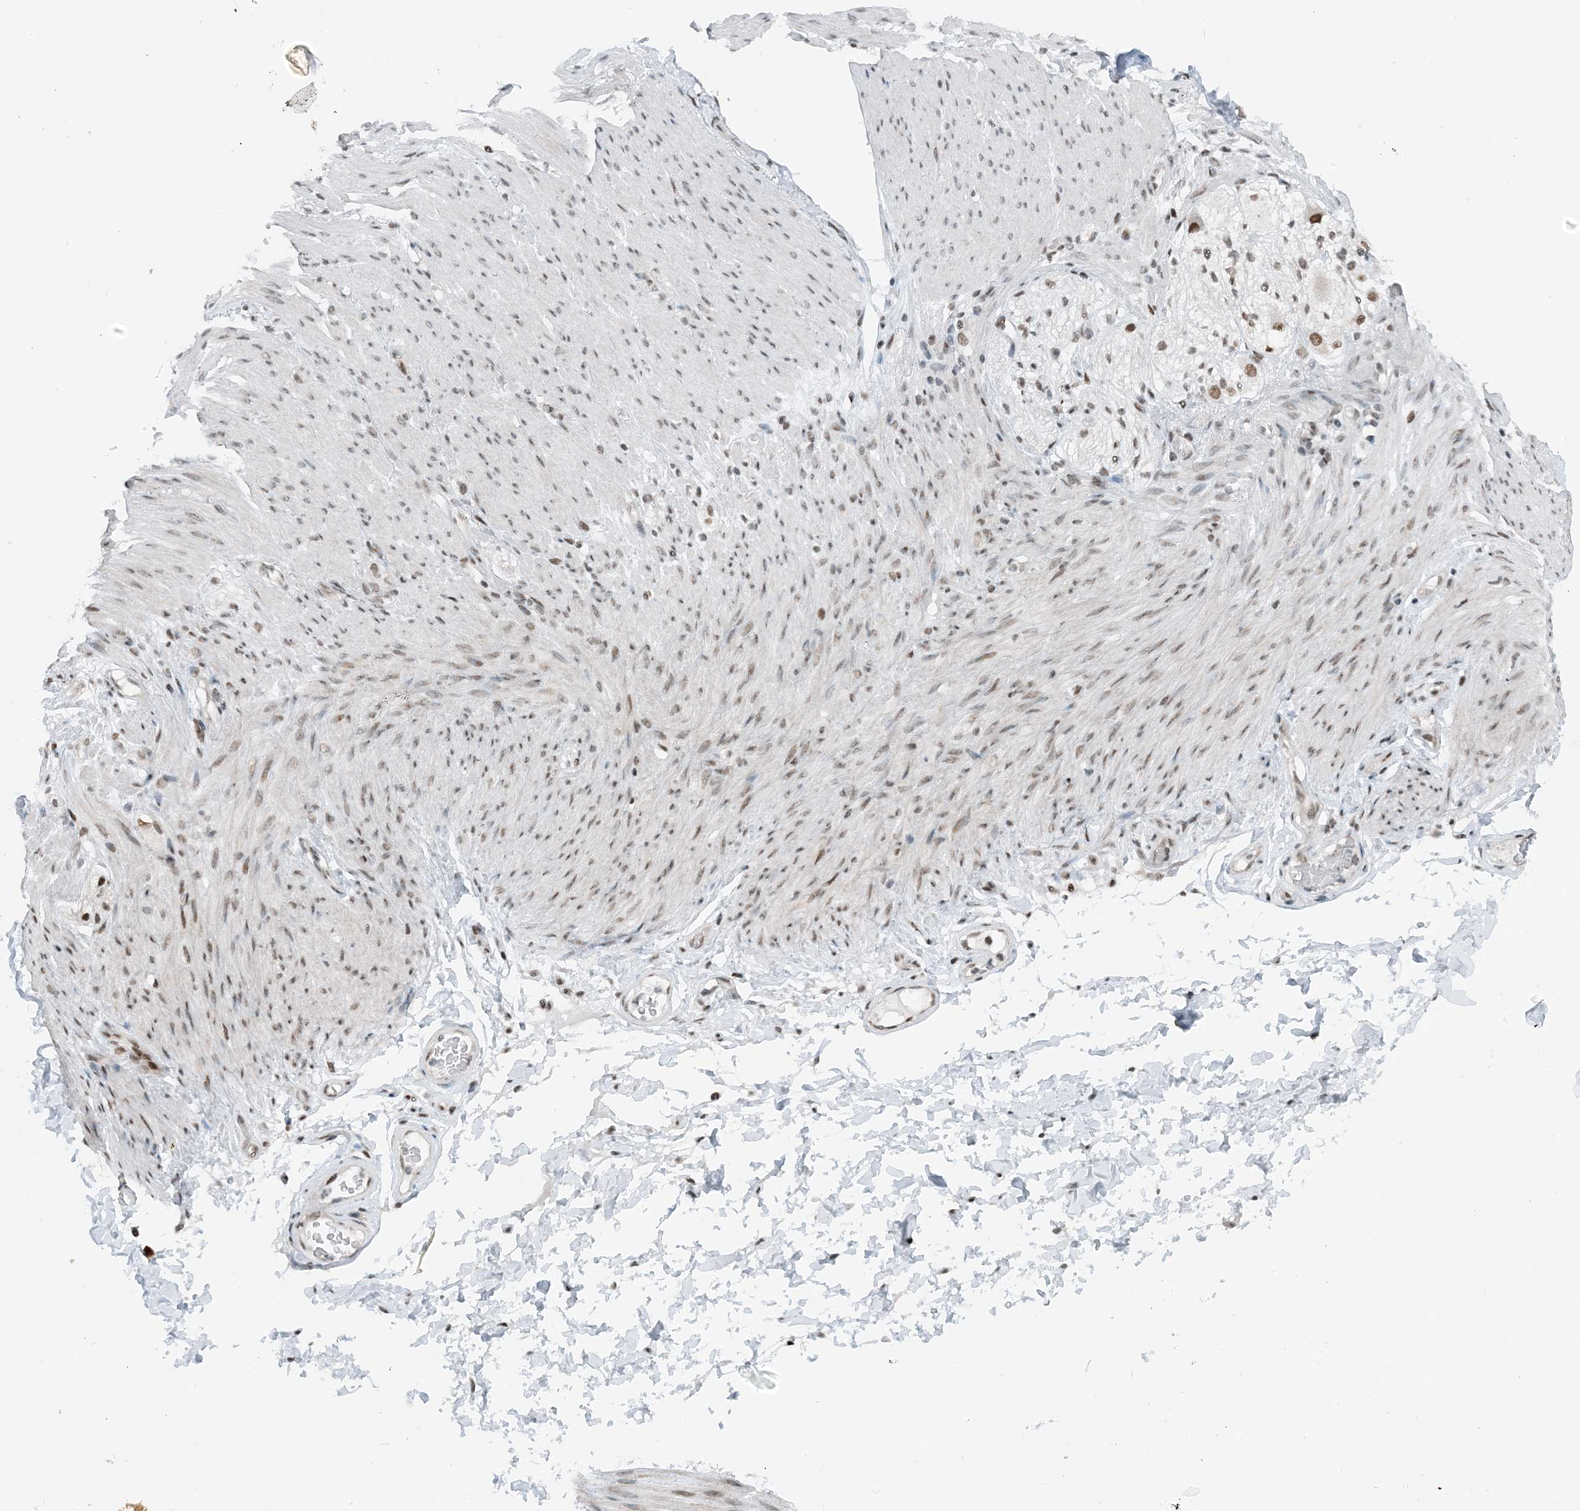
{"staining": {"intensity": "moderate", "quantity": ">75%", "location": "nuclear"}, "tissue": "adipose tissue", "cell_type": "Adipocytes", "image_type": "normal", "snomed": [{"axis": "morphology", "description": "Normal tissue, NOS"}, {"axis": "topography", "description": "Colon"}, {"axis": "topography", "description": "Peripheral nerve tissue"}], "caption": "High-magnification brightfield microscopy of unremarkable adipose tissue stained with DAB (brown) and counterstained with hematoxylin (blue). adipocytes exhibit moderate nuclear expression is present in approximately>75% of cells. (Brightfield microscopy of DAB IHC at high magnification).", "gene": "ZNF500", "patient": {"sex": "female", "age": 61}}